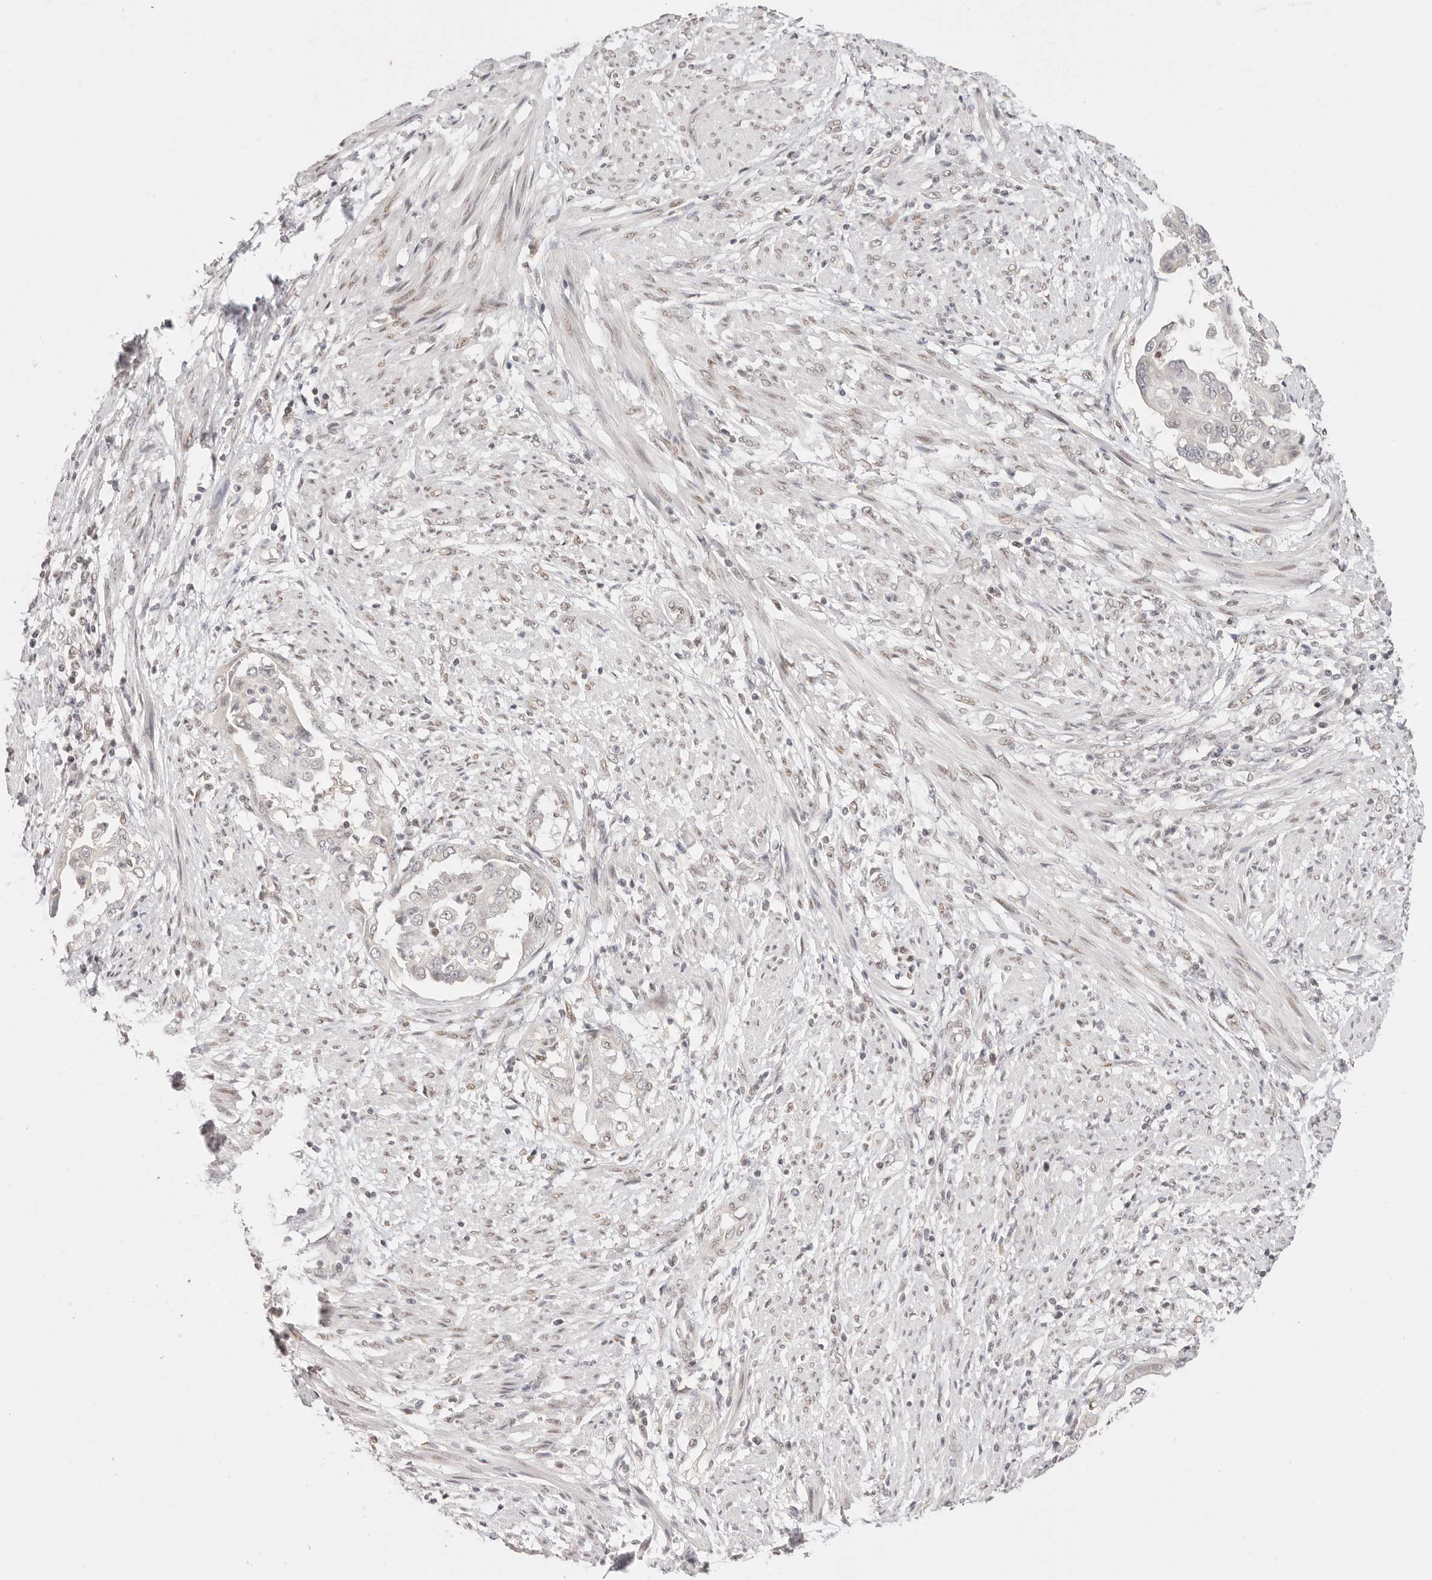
{"staining": {"intensity": "moderate", "quantity": "25%-75%", "location": "cytoplasmic/membranous"}, "tissue": "endometrial cancer", "cell_type": "Tumor cells", "image_type": "cancer", "snomed": [{"axis": "morphology", "description": "Adenocarcinoma, NOS"}, {"axis": "topography", "description": "Endometrium"}], "caption": "The photomicrograph exhibits a brown stain indicating the presence of a protein in the cytoplasmic/membranous of tumor cells in adenocarcinoma (endometrial).", "gene": "RFC3", "patient": {"sex": "female", "age": 85}}